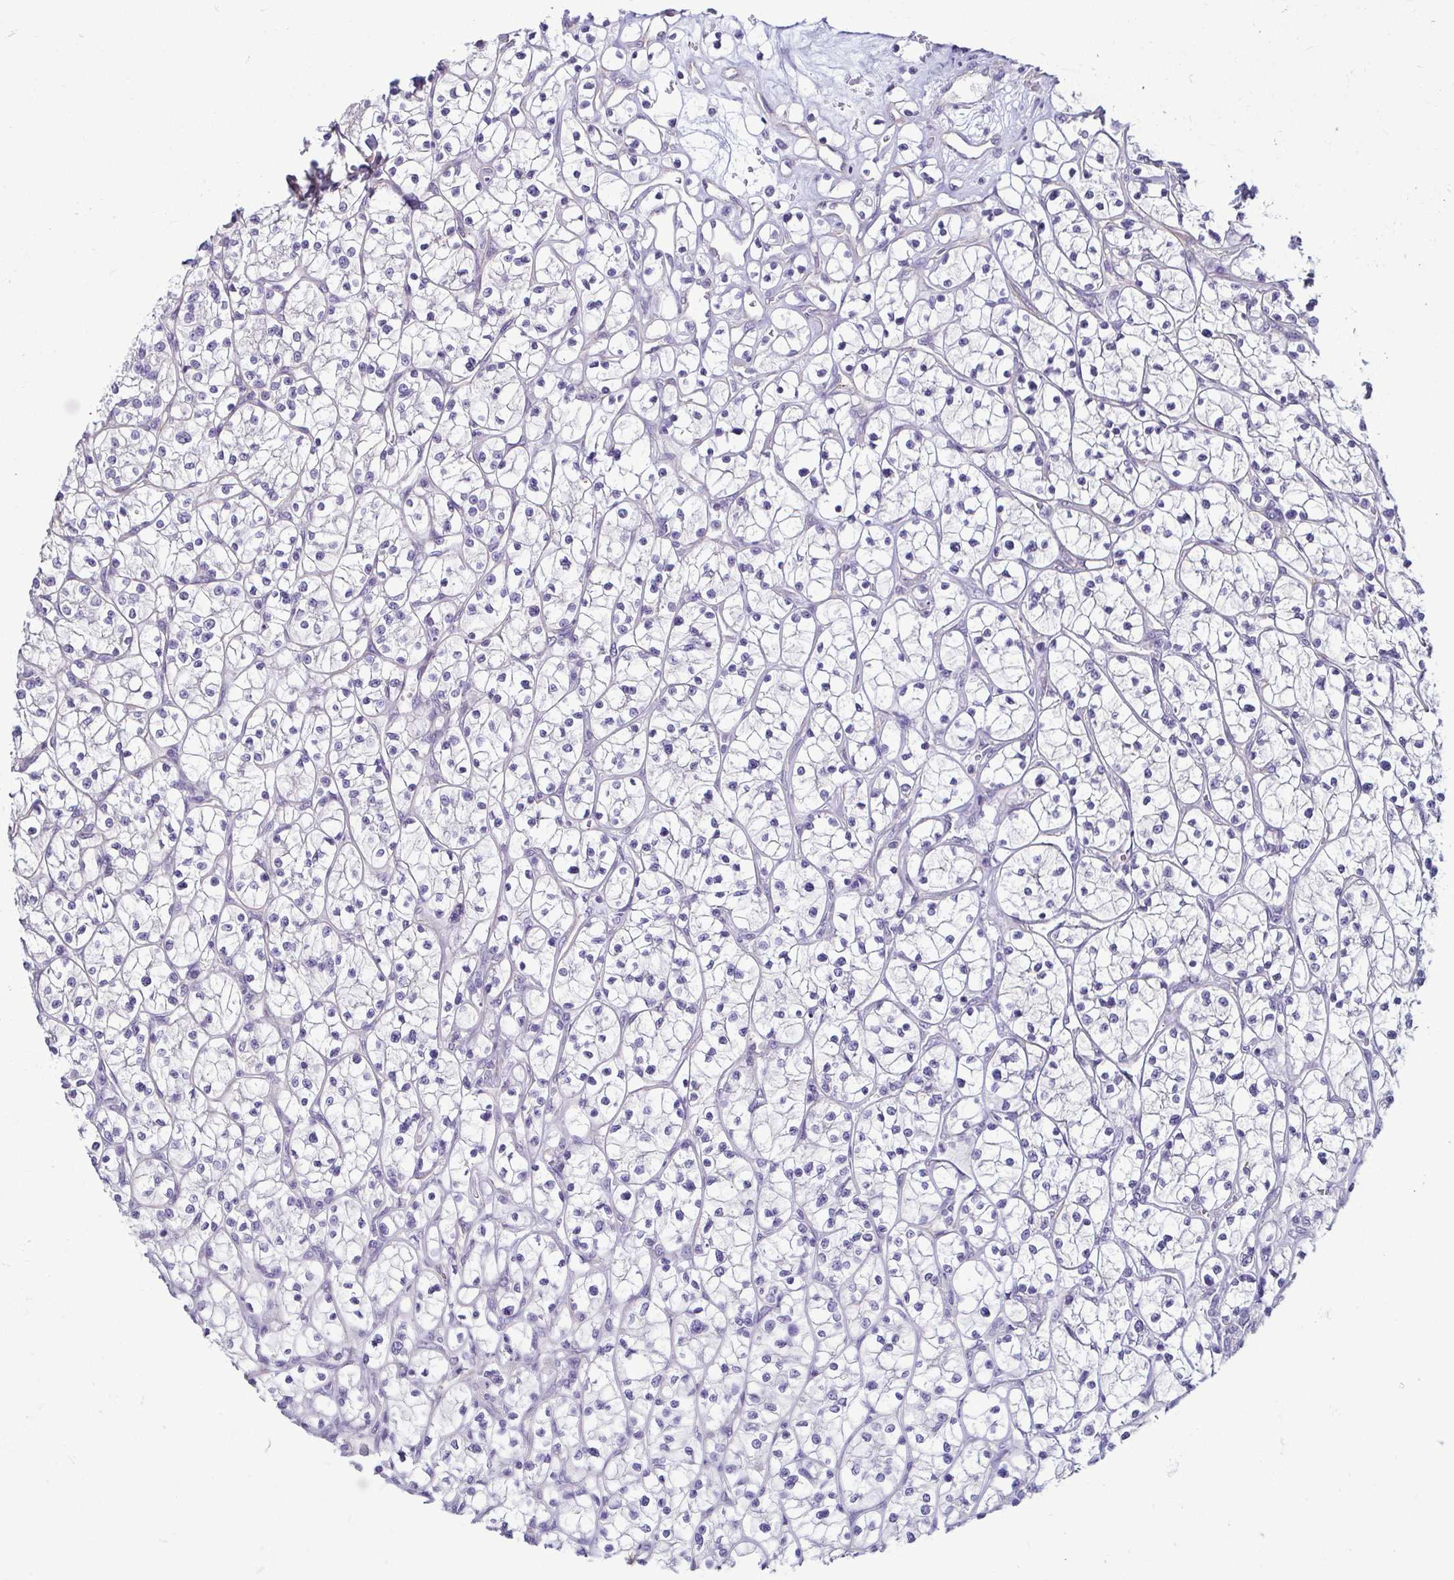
{"staining": {"intensity": "negative", "quantity": "none", "location": "none"}, "tissue": "renal cancer", "cell_type": "Tumor cells", "image_type": "cancer", "snomed": [{"axis": "morphology", "description": "Adenocarcinoma, NOS"}, {"axis": "topography", "description": "Kidney"}], "caption": "There is no significant staining in tumor cells of renal cancer (adenocarcinoma). (Immunohistochemistry, brightfield microscopy, high magnification).", "gene": "CASP14", "patient": {"sex": "female", "age": 64}}